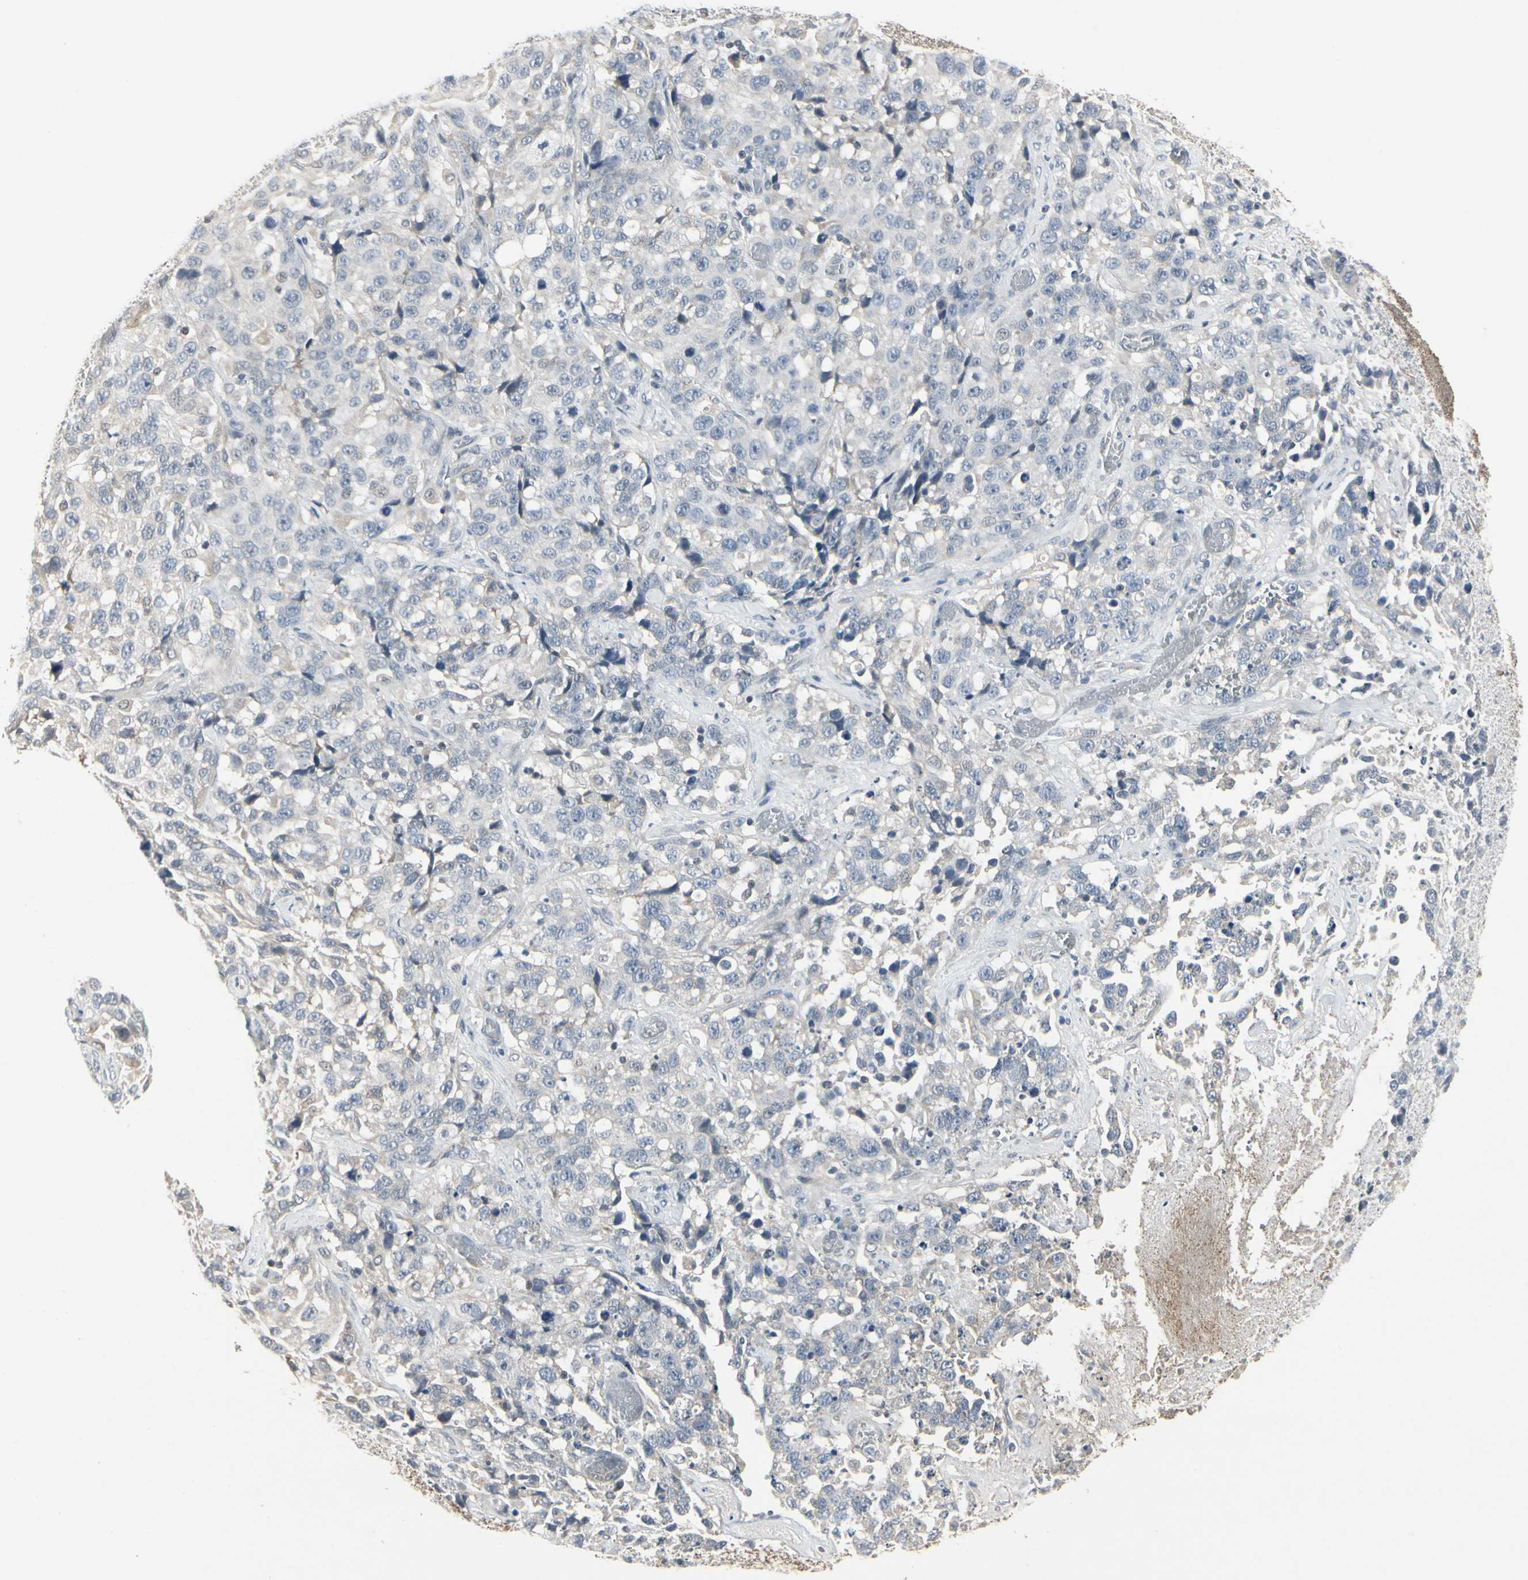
{"staining": {"intensity": "weak", "quantity": "<25%", "location": "cytoplasmic/membranous"}, "tissue": "stomach cancer", "cell_type": "Tumor cells", "image_type": "cancer", "snomed": [{"axis": "morphology", "description": "Normal tissue, NOS"}, {"axis": "morphology", "description": "Adenocarcinoma, NOS"}, {"axis": "topography", "description": "Stomach"}], "caption": "This is a photomicrograph of immunohistochemistry staining of adenocarcinoma (stomach), which shows no expression in tumor cells. Nuclei are stained in blue.", "gene": "DMPK", "patient": {"sex": "male", "age": 48}}